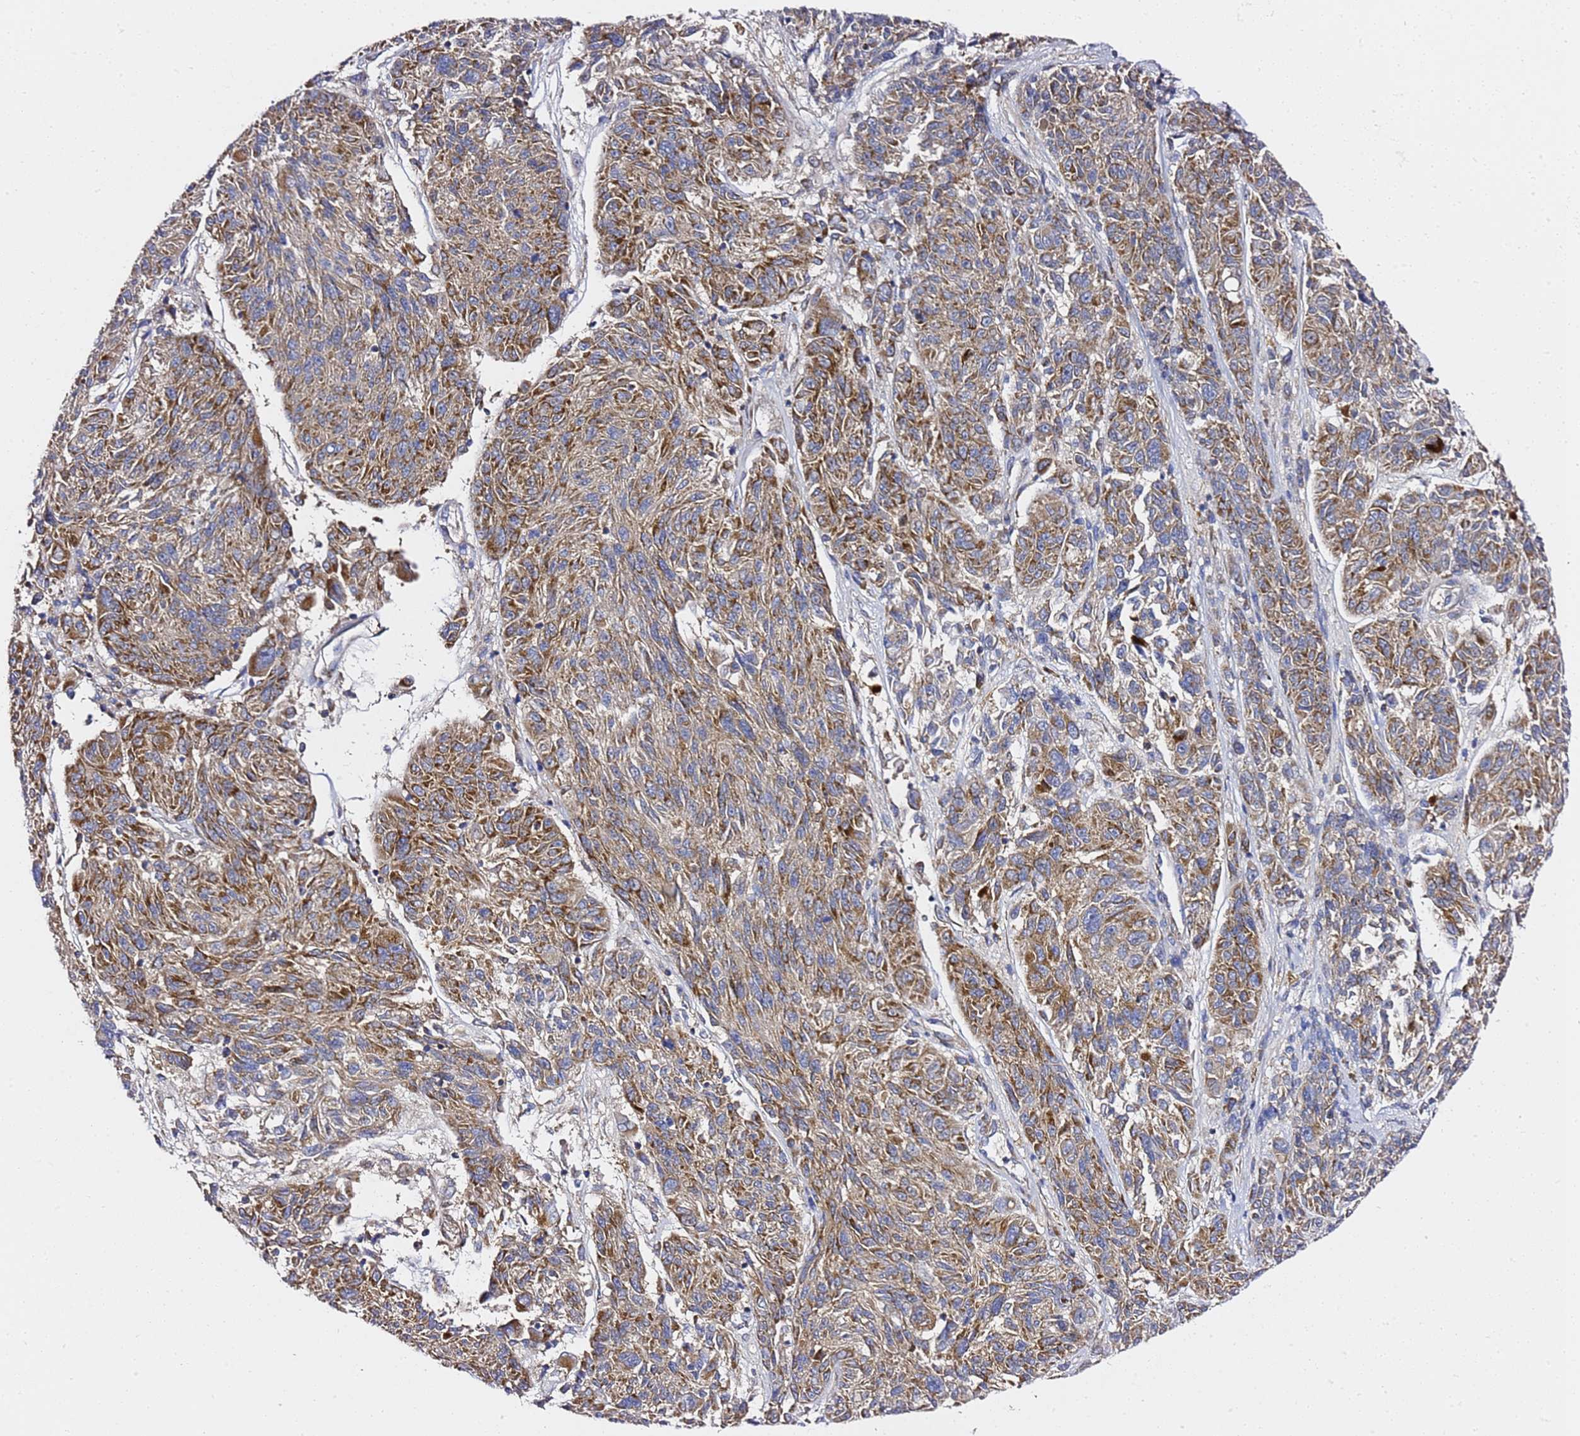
{"staining": {"intensity": "moderate", "quantity": ">75%", "location": "cytoplasmic/membranous"}, "tissue": "melanoma", "cell_type": "Tumor cells", "image_type": "cancer", "snomed": [{"axis": "morphology", "description": "Malignant melanoma, NOS"}, {"axis": "topography", "description": "Skin"}], "caption": "Immunohistochemical staining of malignant melanoma exhibits medium levels of moderate cytoplasmic/membranous protein expression in about >75% of tumor cells.", "gene": "C19orf12", "patient": {"sex": "male", "age": 53}}